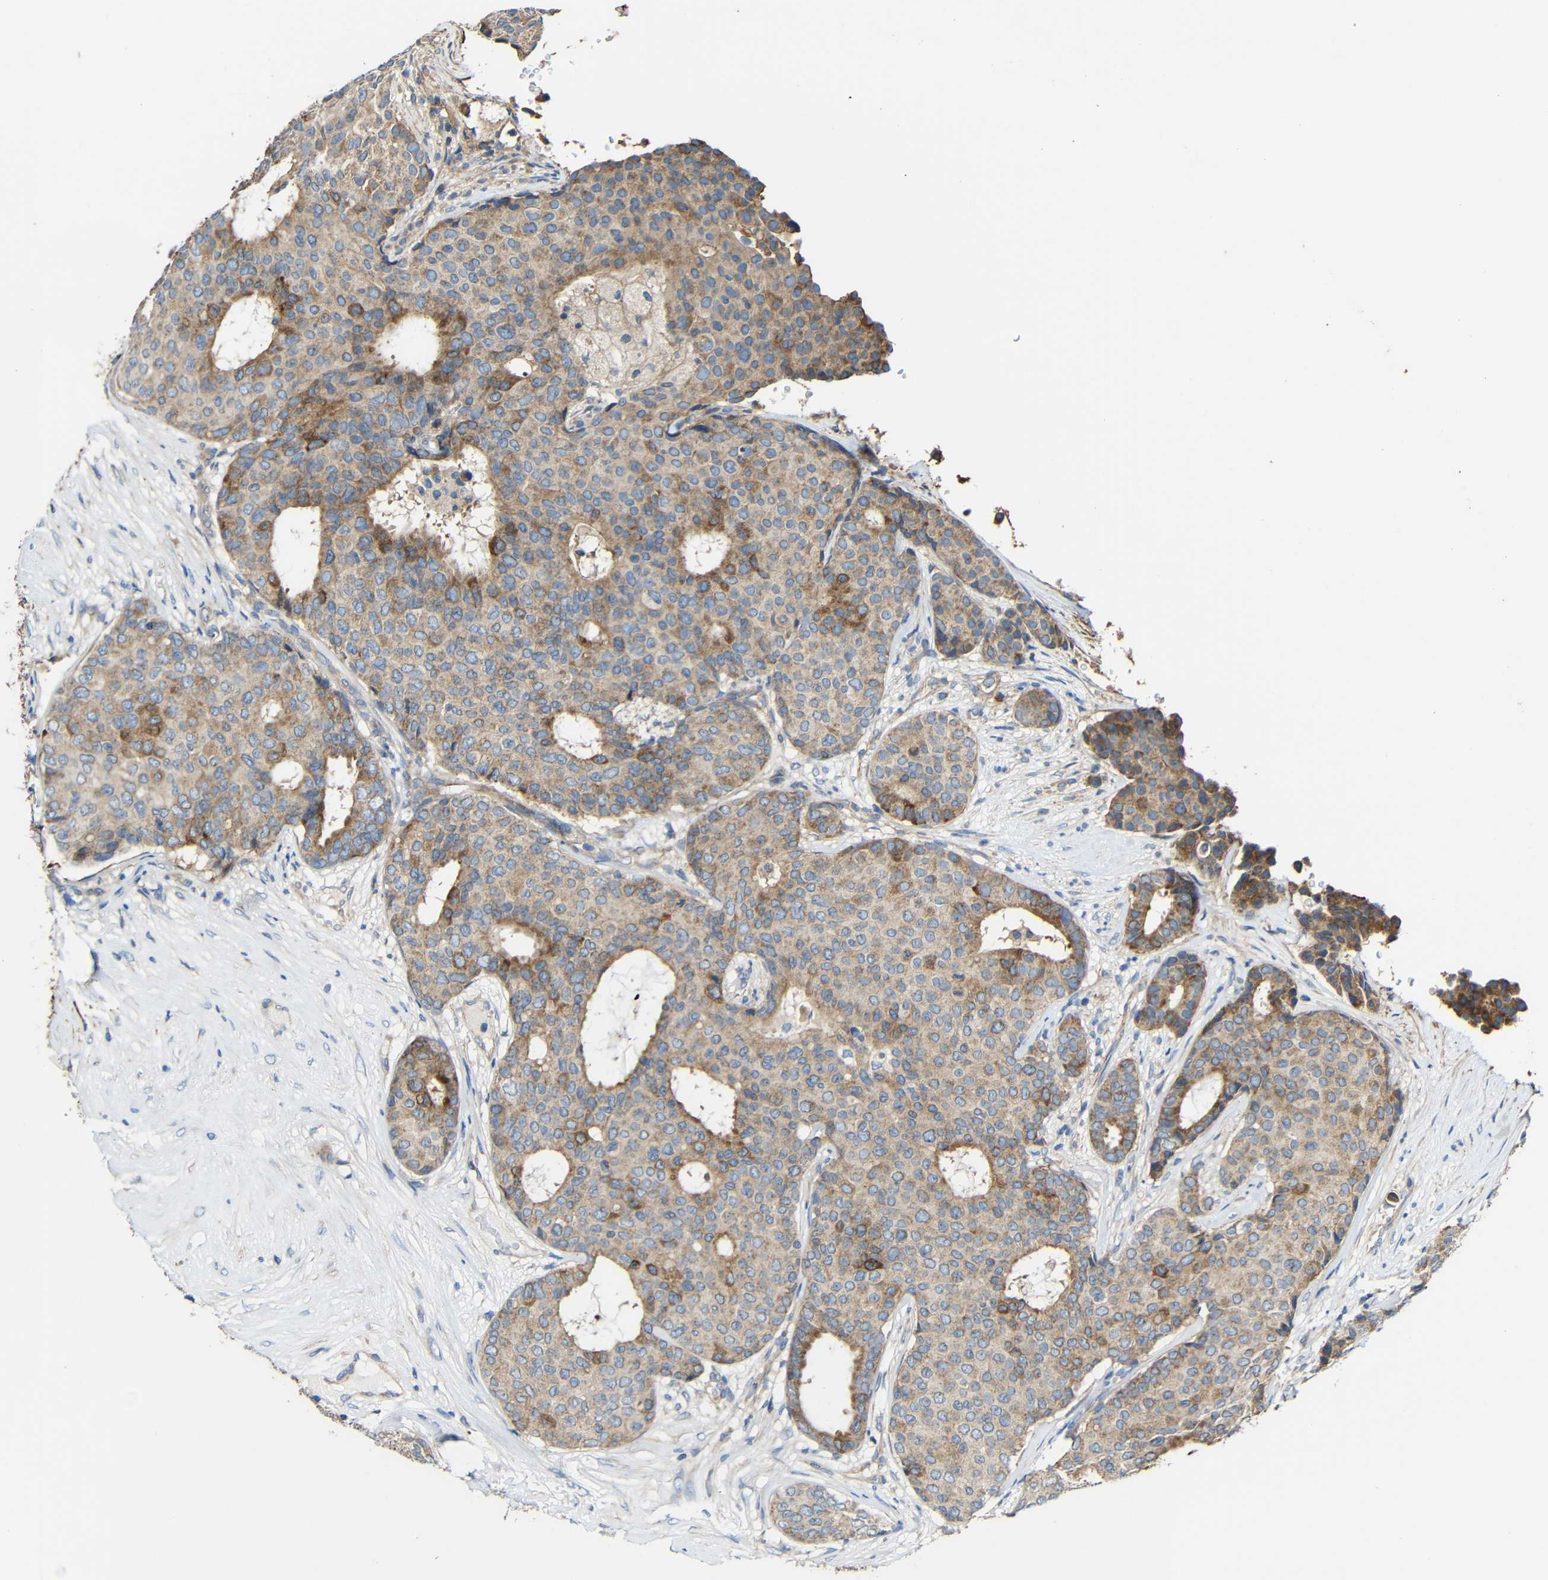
{"staining": {"intensity": "weak", "quantity": ">75%", "location": "cytoplasmic/membranous"}, "tissue": "breast cancer", "cell_type": "Tumor cells", "image_type": "cancer", "snomed": [{"axis": "morphology", "description": "Duct carcinoma"}, {"axis": "topography", "description": "Breast"}], "caption": "DAB (3,3'-diaminobenzidine) immunohistochemical staining of intraductal carcinoma (breast) shows weak cytoplasmic/membranous protein staining in approximately >75% of tumor cells. The protein is stained brown, and the nuclei are stained in blue (DAB IHC with brightfield microscopy, high magnification).", "gene": "RHOT2", "patient": {"sex": "female", "age": 75}}